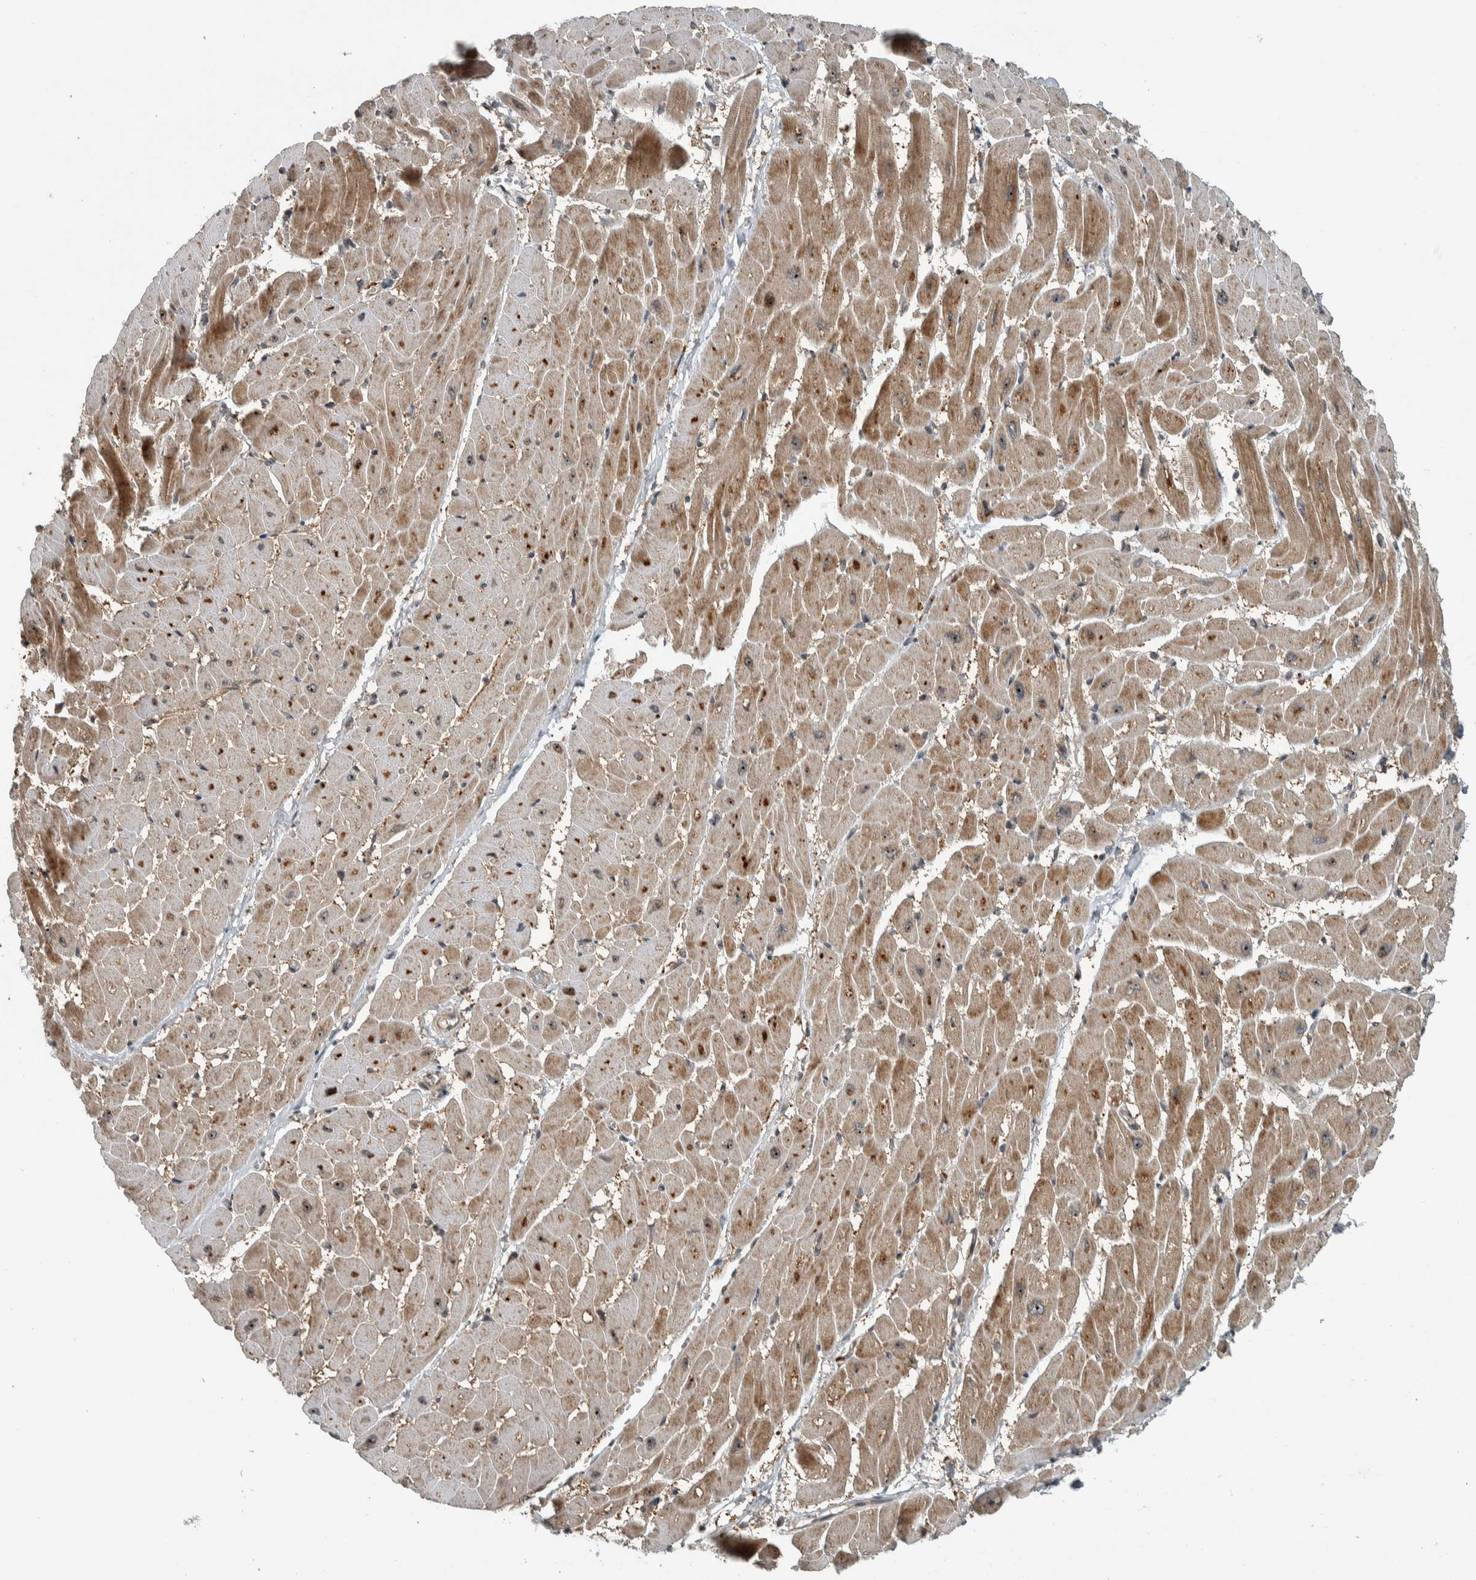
{"staining": {"intensity": "moderate", "quantity": ">75%", "location": "cytoplasmic/membranous"}, "tissue": "heart muscle", "cell_type": "Cardiomyocytes", "image_type": "normal", "snomed": [{"axis": "morphology", "description": "Normal tissue, NOS"}, {"axis": "topography", "description": "Heart"}], "caption": "High-magnification brightfield microscopy of benign heart muscle stained with DAB (brown) and counterstained with hematoxylin (blue). cardiomyocytes exhibit moderate cytoplasmic/membranous expression is seen in about>75% of cells.", "gene": "XPO5", "patient": {"sex": "male", "age": 45}}